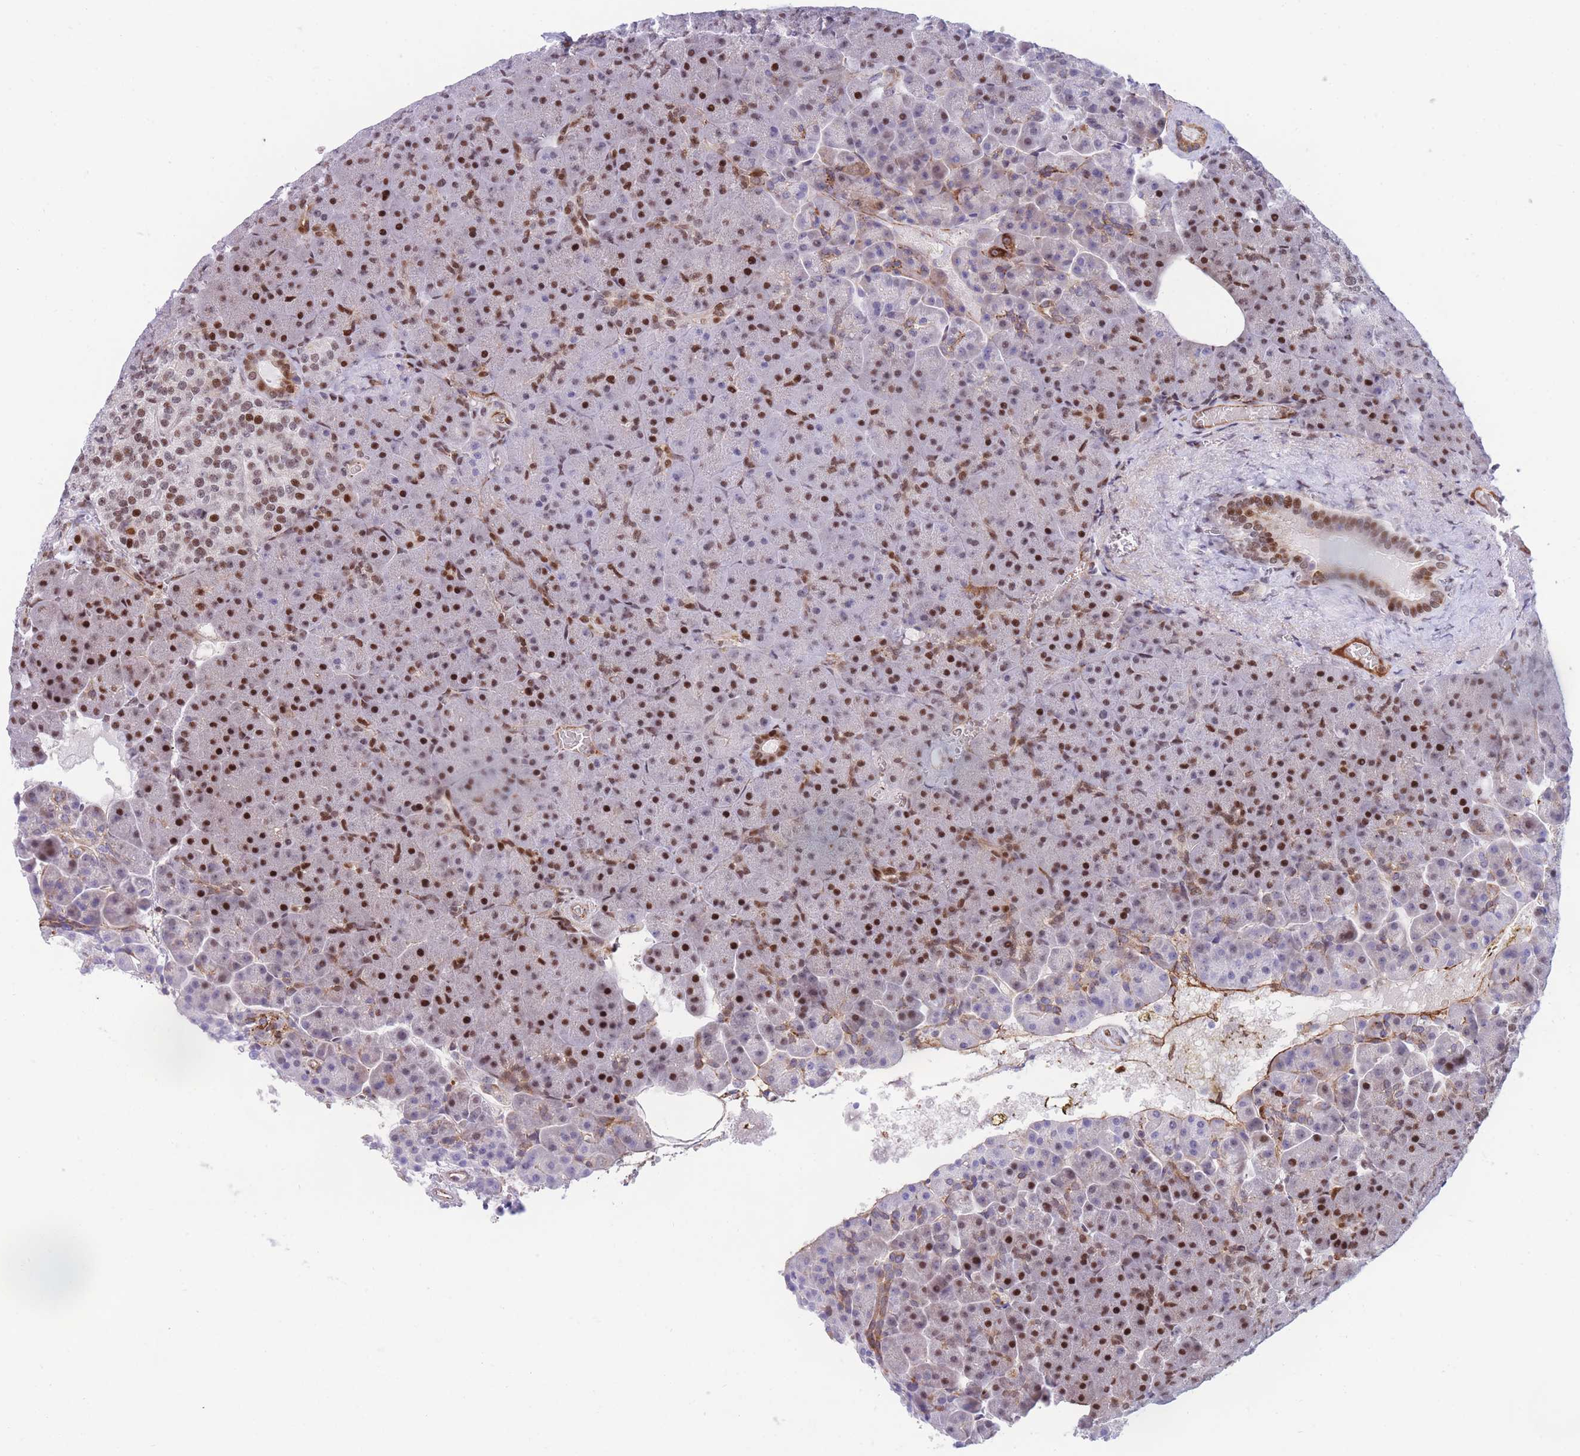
{"staining": {"intensity": "strong", "quantity": "25%-75%", "location": "nuclear"}, "tissue": "pancreas", "cell_type": "Exocrine glandular cells", "image_type": "normal", "snomed": [{"axis": "morphology", "description": "Normal tissue, NOS"}, {"axis": "topography", "description": "Pancreas"}], "caption": "Unremarkable pancreas reveals strong nuclear expression in approximately 25%-75% of exocrine glandular cells, visualized by immunohistochemistry. The protein of interest is stained brown, and the nuclei are stained in blue (DAB (3,3'-diaminobenzidine) IHC with brightfield microscopy, high magnification).", "gene": "DNAJC3", "patient": {"sex": "female", "age": 74}}